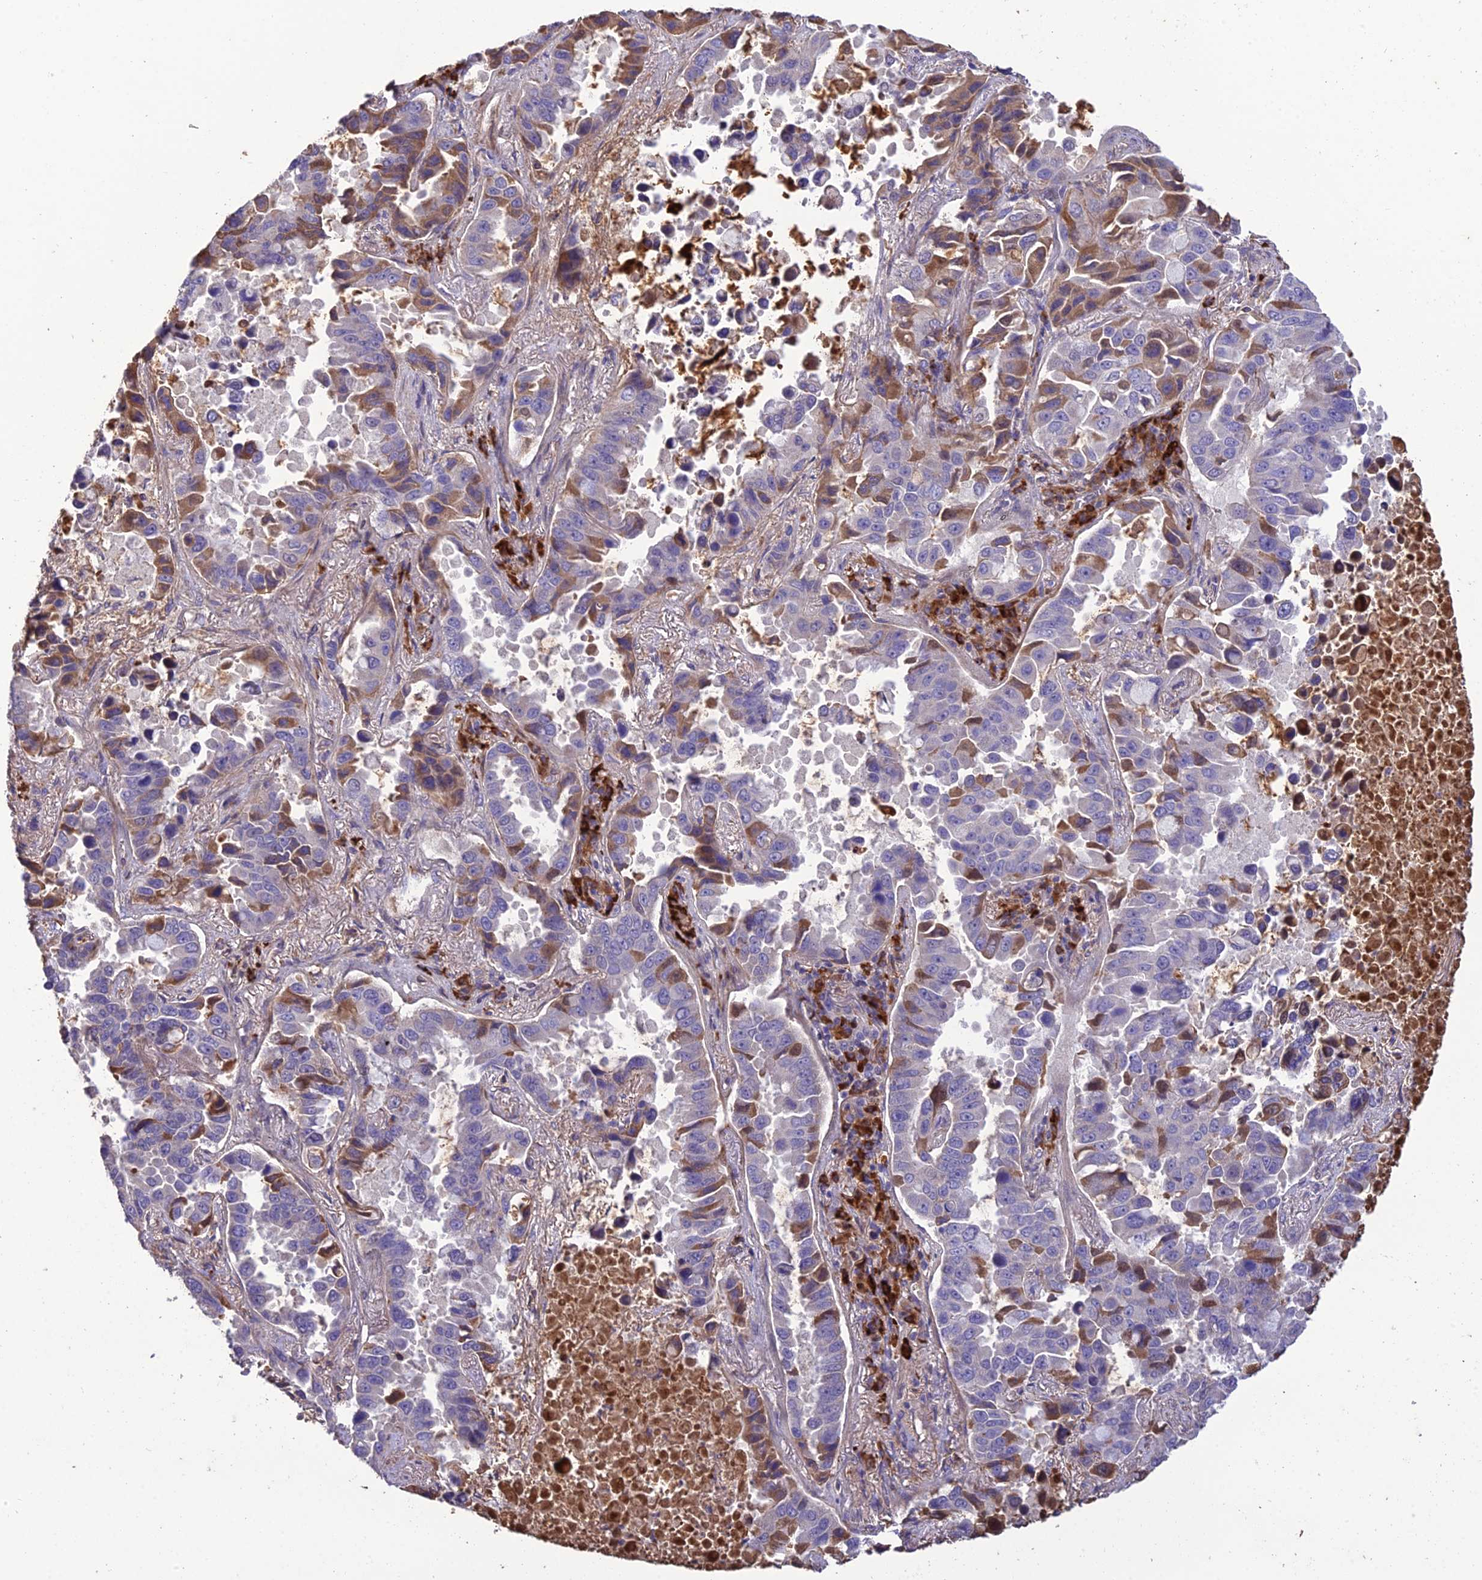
{"staining": {"intensity": "moderate", "quantity": "25%-75%", "location": "cytoplasmic/membranous"}, "tissue": "lung cancer", "cell_type": "Tumor cells", "image_type": "cancer", "snomed": [{"axis": "morphology", "description": "Adenocarcinoma, NOS"}, {"axis": "topography", "description": "Lung"}], "caption": "Protein staining by IHC exhibits moderate cytoplasmic/membranous positivity in about 25%-75% of tumor cells in lung cancer.", "gene": "MIOS", "patient": {"sex": "male", "age": 64}}